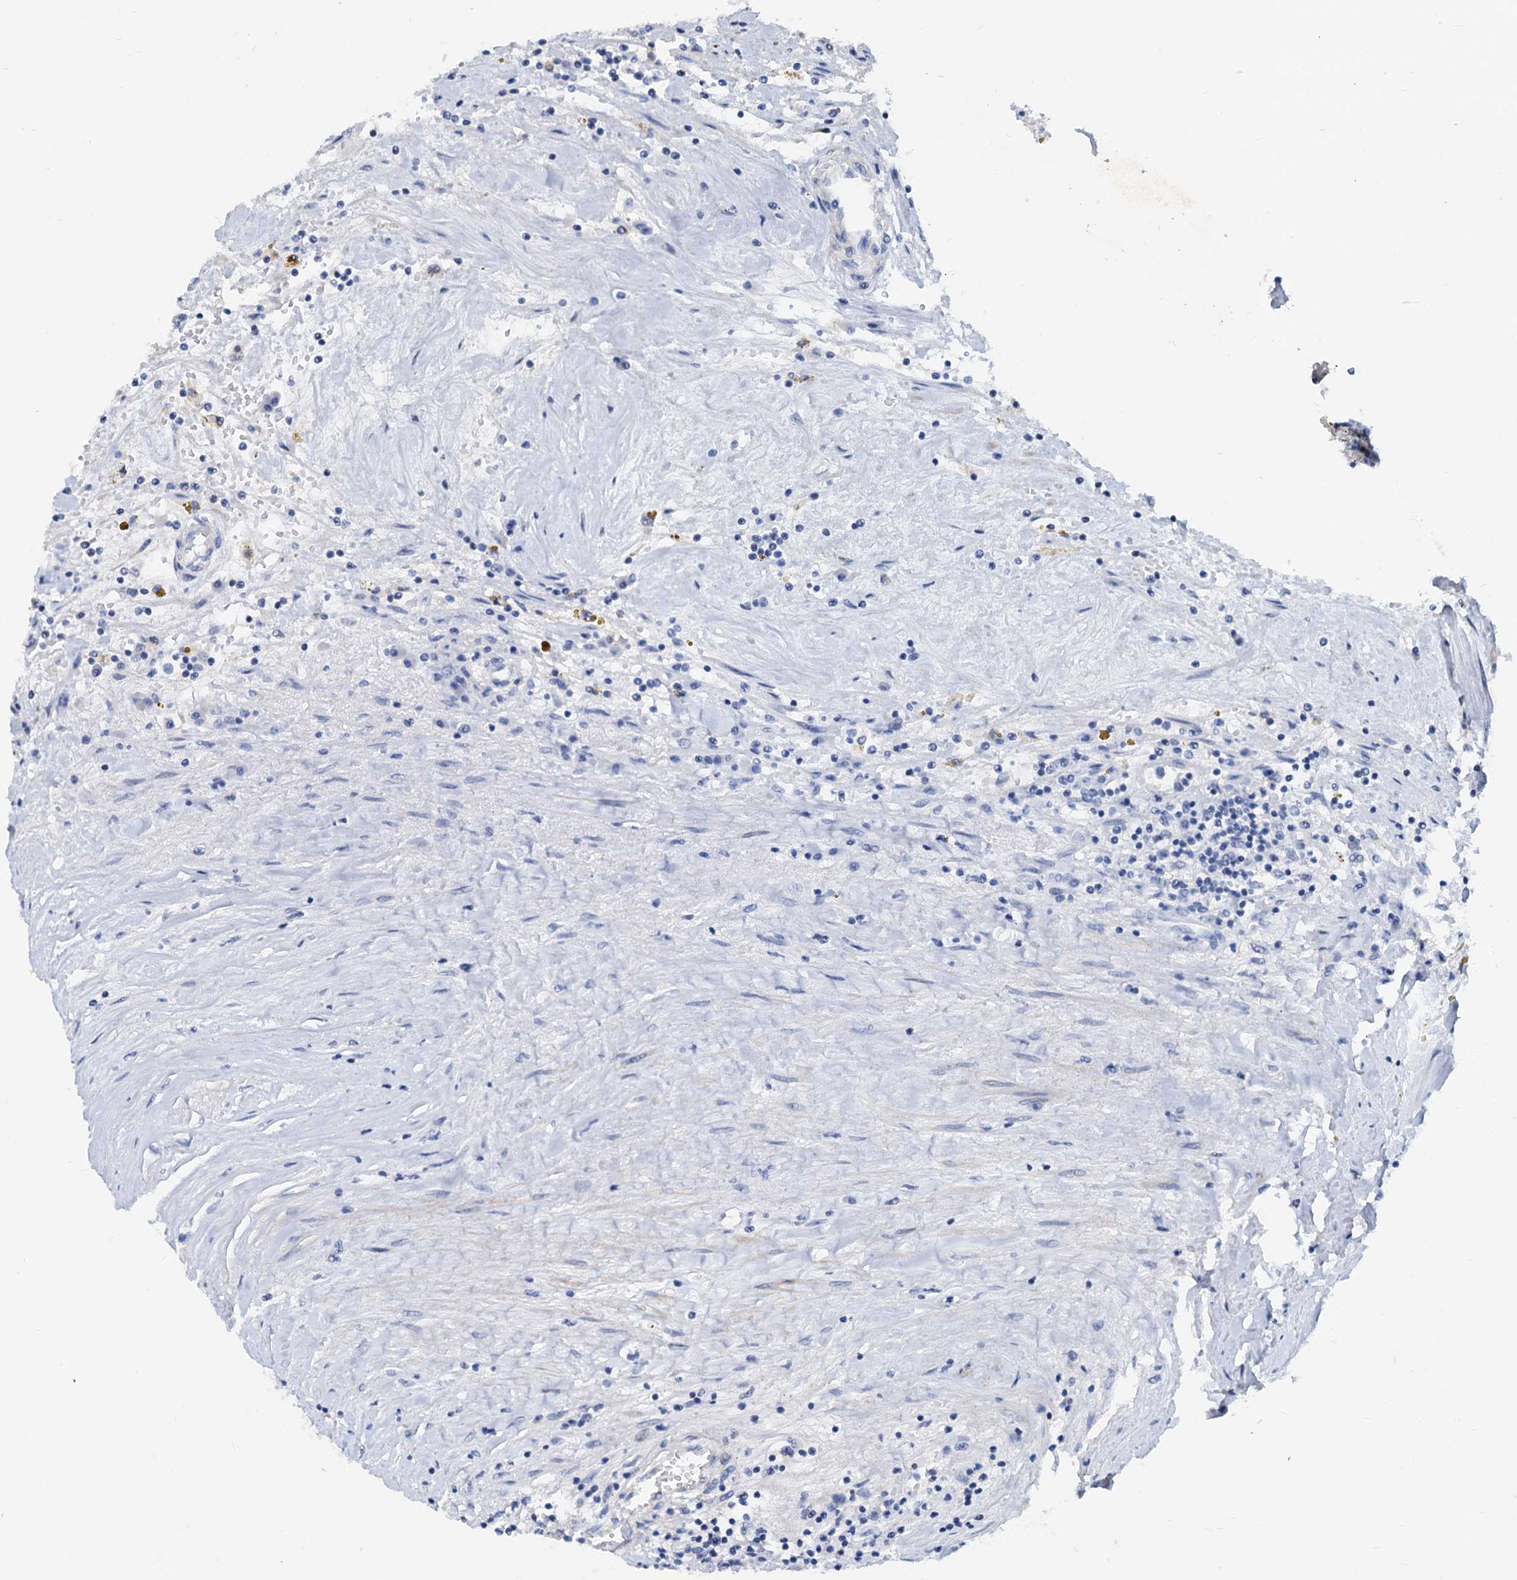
{"staining": {"intensity": "negative", "quantity": "none", "location": "none"}, "tissue": "renal cancer", "cell_type": "Tumor cells", "image_type": "cancer", "snomed": [{"axis": "morphology", "description": "Adenocarcinoma, NOS"}, {"axis": "topography", "description": "Kidney"}], "caption": "IHC micrograph of adenocarcinoma (renal) stained for a protein (brown), which reveals no positivity in tumor cells.", "gene": "HSF2", "patient": {"sex": "male", "age": 56}}